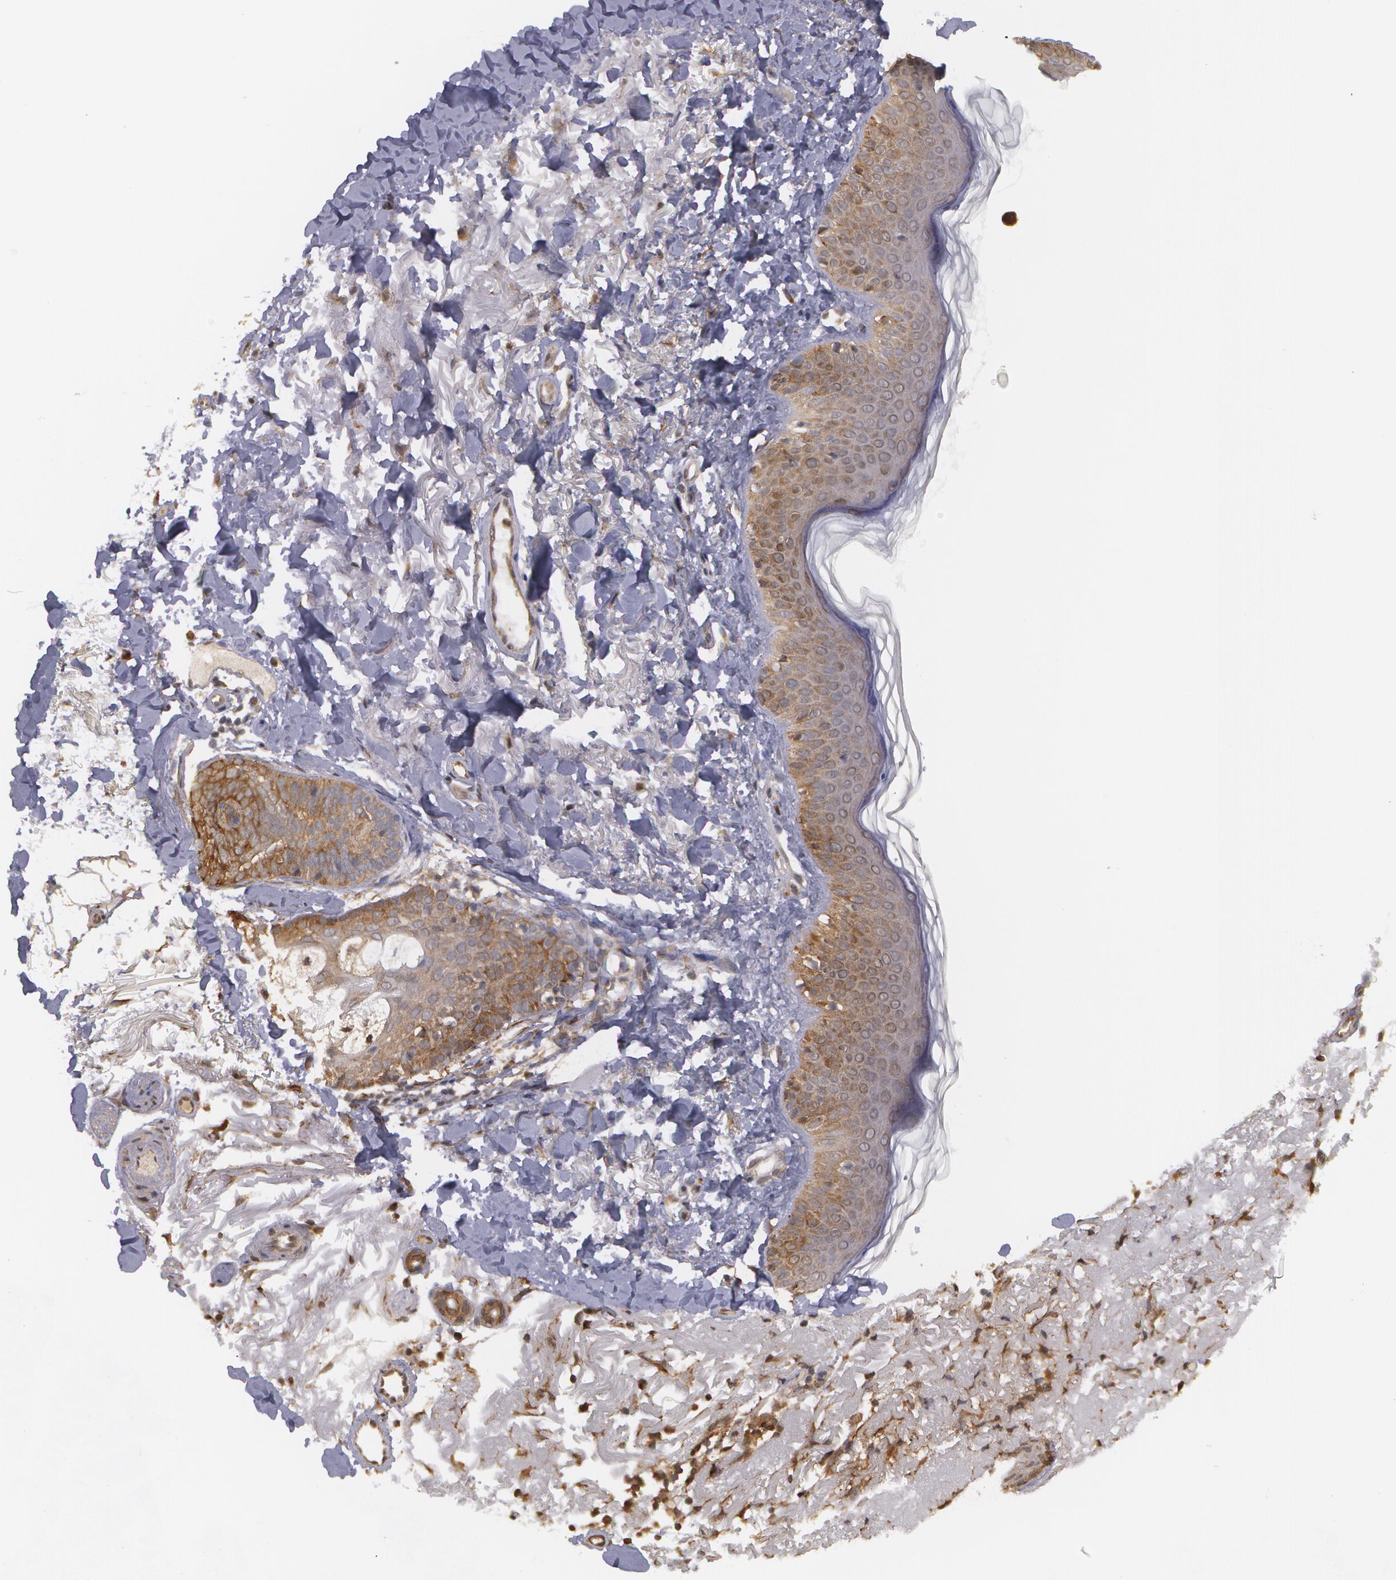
{"staining": {"intensity": "negative", "quantity": "none", "location": "none"}, "tissue": "skin", "cell_type": "Fibroblasts", "image_type": "normal", "snomed": [{"axis": "morphology", "description": "Normal tissue, NOS"}, {"axis": "morphology", "description": "Neoplasm, benign, NOS"}, {"axis": "topography", "description": "Skin"}], "caption": "Immunohistochemistry (IHC) of unremarkable human skin exhibits no positivity in fibroblasts. Nuclei are stained in blue.", "gene": "MTHFD1", "patient": {"sex": "female", "age": 53}}